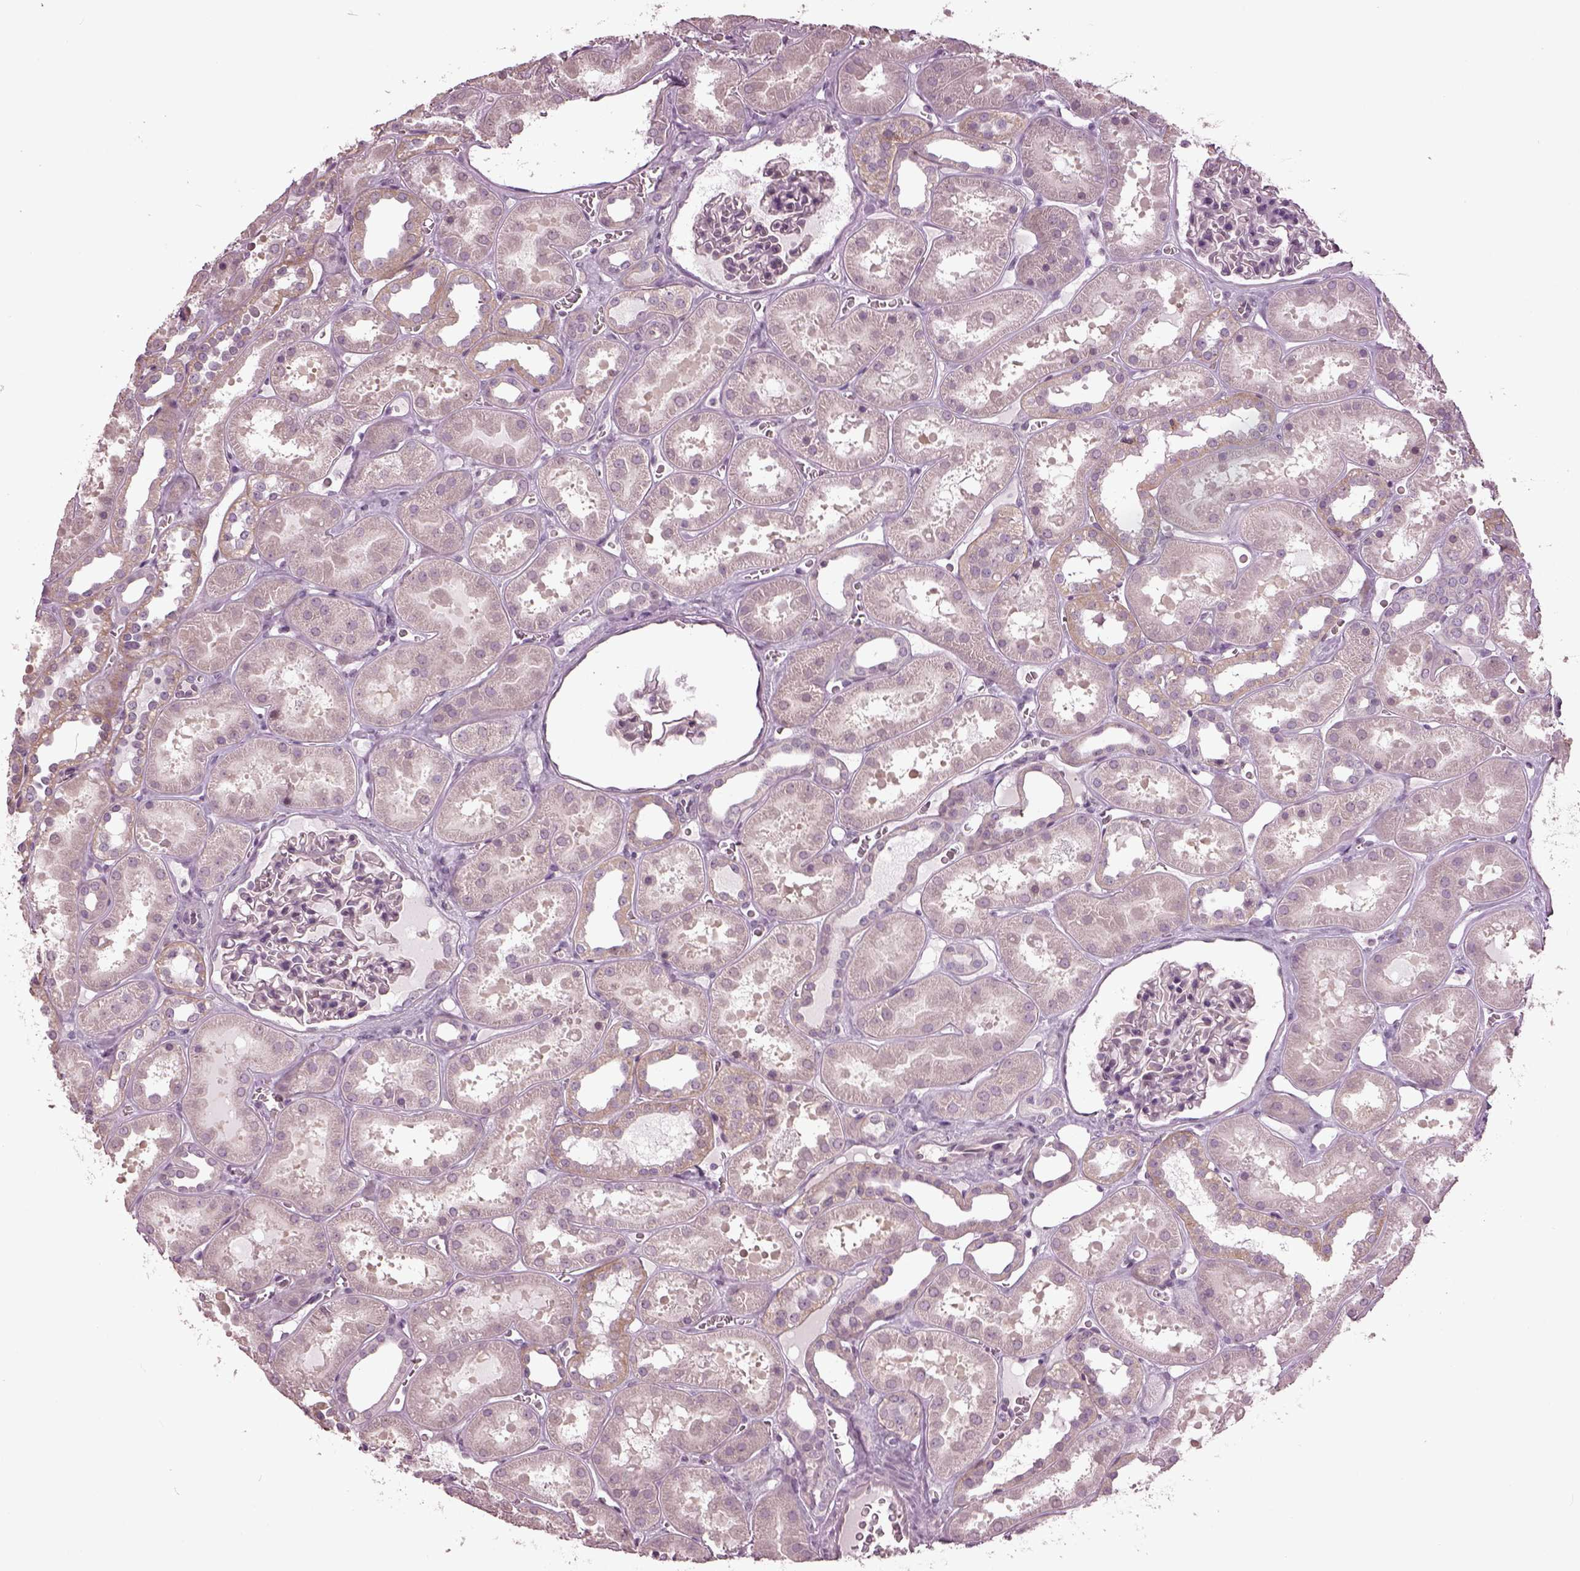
{"staining": {"intensity": "negative", "quantity": "none", "location": "none"}, "tissue": "kidney", "cell_type": "Cells in glomeruli", "image_type": "normal", "snomed": [{"axis": "morphology", "description": "Normal tissue, NOS"}, {"axis": "topography", "description": "Kidney"}], "caption": "Cells in glomeruli show no significant protein expression in normal kidney. The staining is performed using DAB (3,3'-diaminobenzidine) brown chromogen with nuclei counter-stained in using hematoxylin.", "gene": "GAL", "patient": {"sex": "female", "age": 41}}